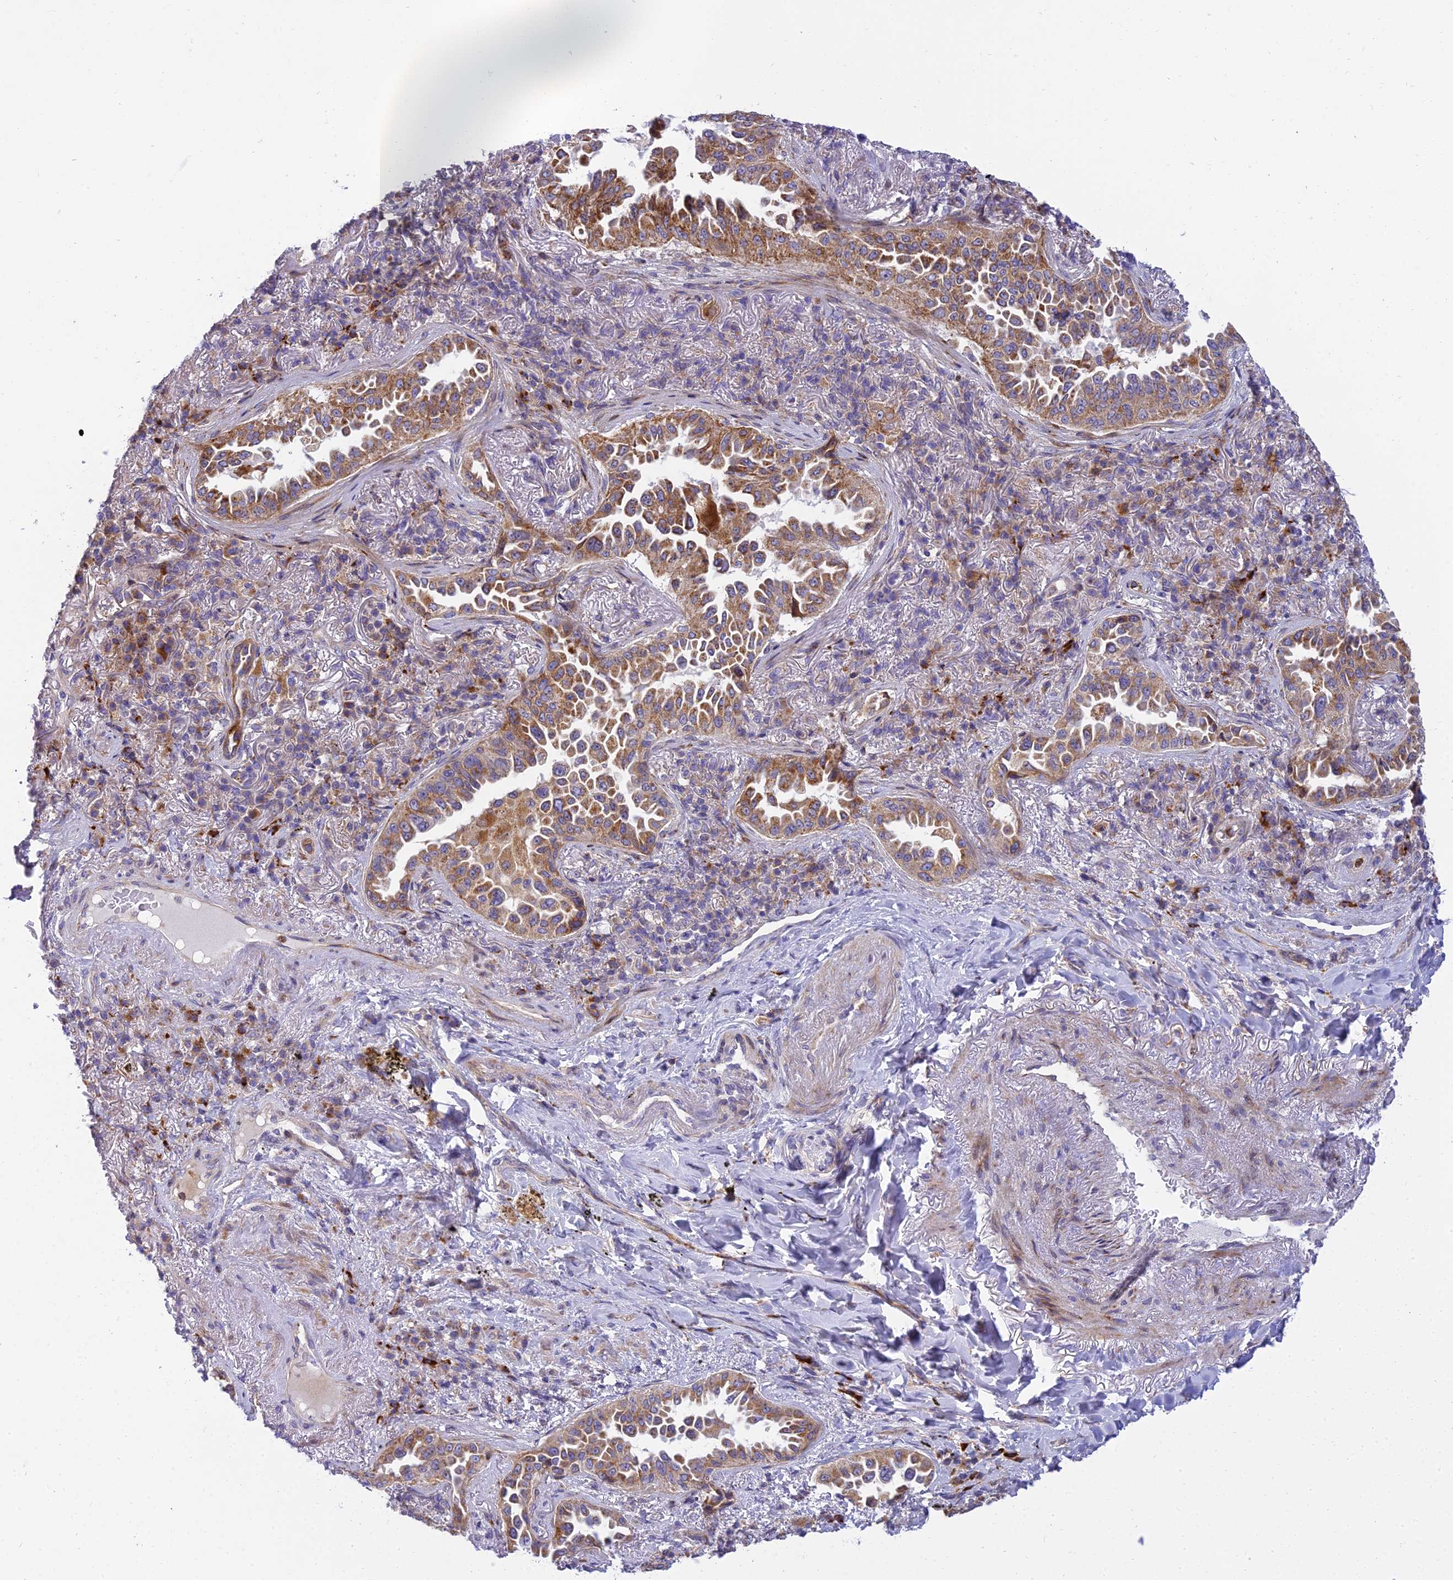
{"staining": {"intensity": "moderate", "quantity": ">75%", "location": "cytoplasmic/membranous"}, "tissue": "lung cancer", "cell_type": "Tumor cells", "image_type": "cancer", "snomed": [{"axis": "morphology", "description": "Adenocarcinoma, NOS"}, {"axis": "topography", "description": "Lung"}], "caption": "IHC staining of lung cancer (adenocarcinoma), which displays medium levels of moderate cytoplasmic/membranous positivity in approximately >75% of tumor cells indicating moderate cytoplasmic/membranous protein staining. The staining was performed using DAB (brown) for protein detection and nuclei were counterstained in hematoxylin (blue).", "gene": "CLCN7", "patient": {"sex": "female", "age": 69}}